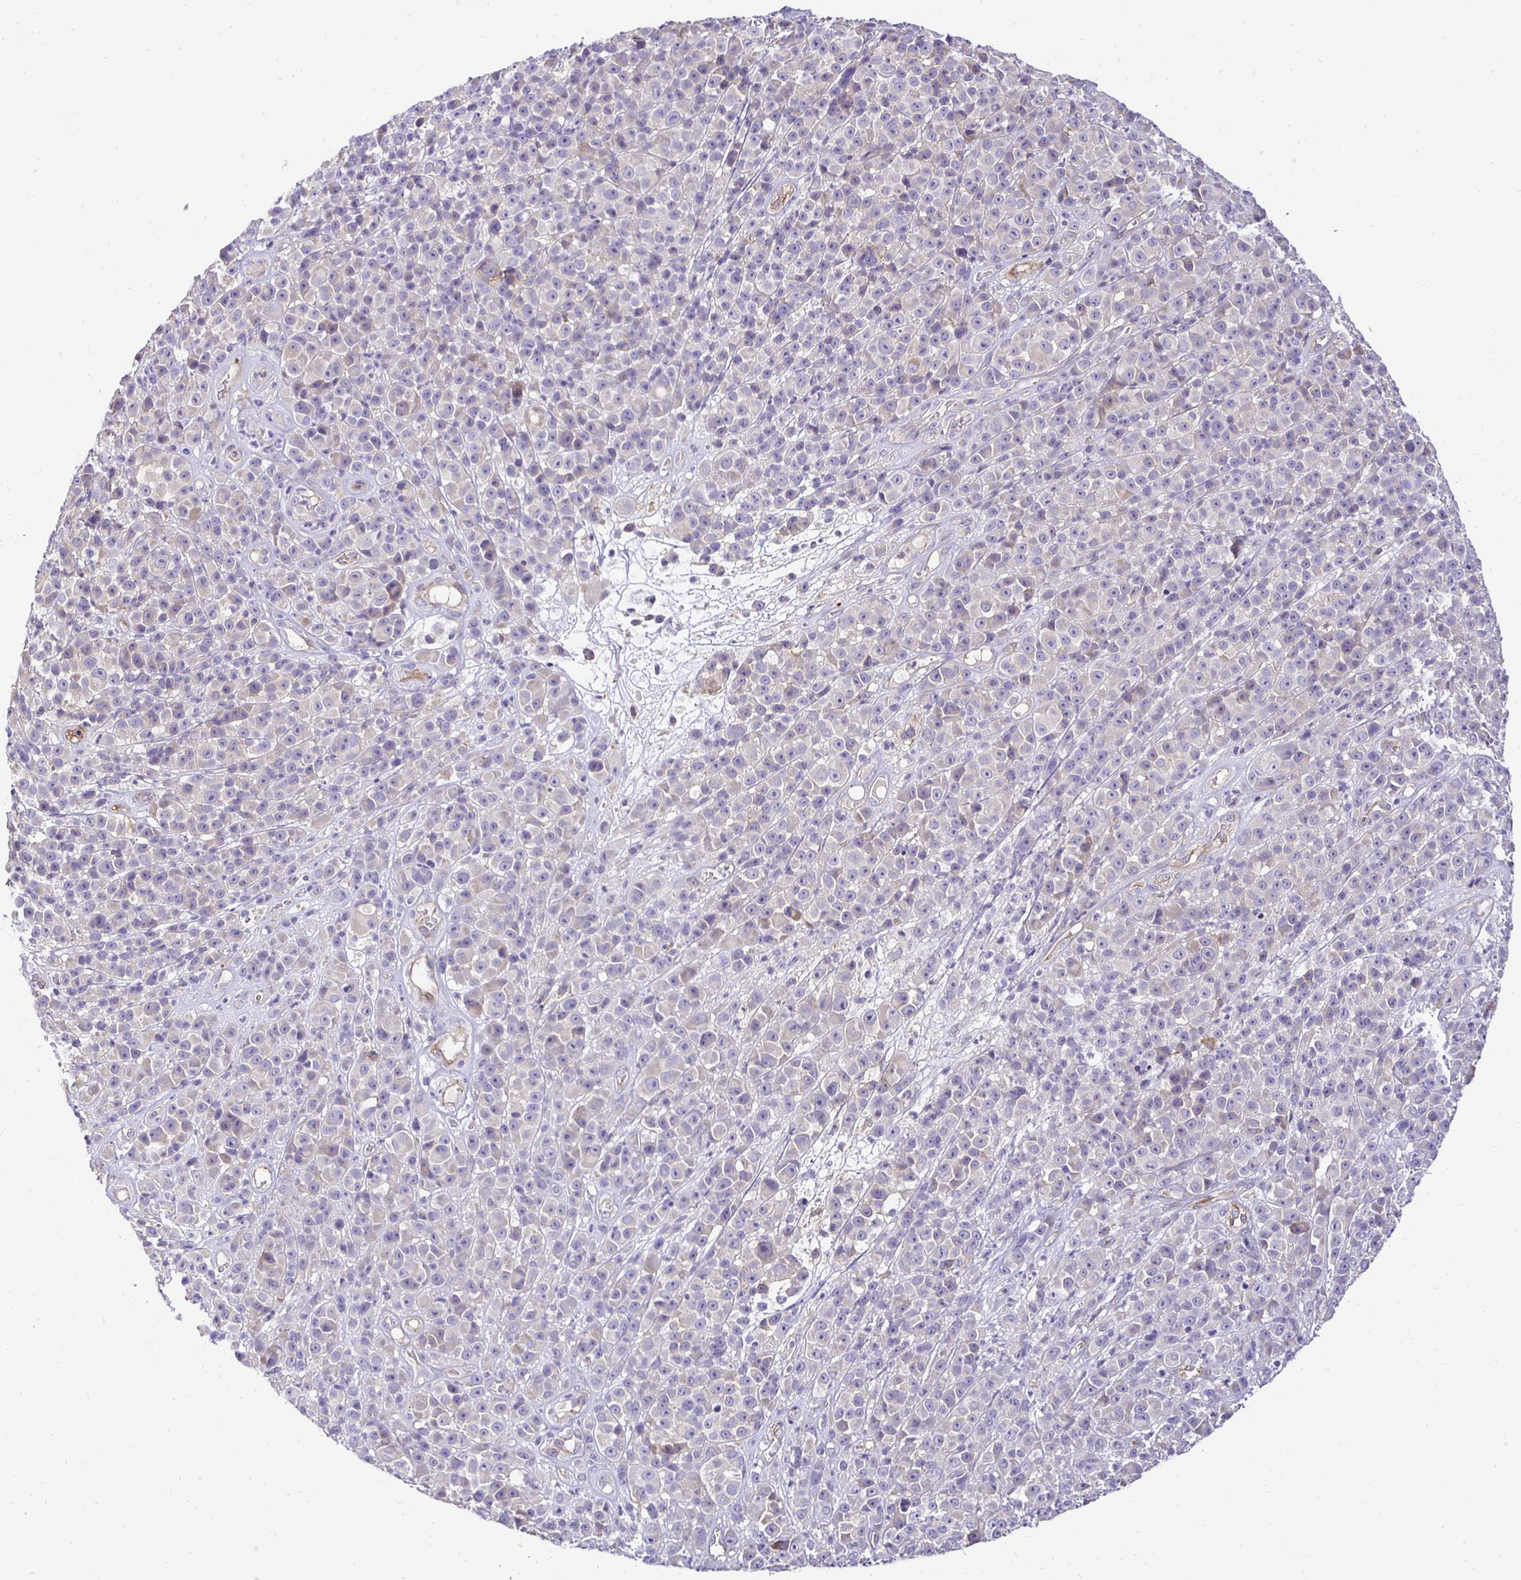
{"staining": {"intensity": "negative", "quantity": "none", "location": "none"}, "tissue": "melanoma", "cell_type": "Tumor cells", "image_type": "cancer", "snomed": [{"axis": "morphology", "description": "Malignant melanoma, NOS"}, {"axis": "topography", "description": "Skin"}, {"axis": "topography", "description": "Skin of back"}], "caption": "An image of human malignant melanoma is negative for staining in tumor cells.", "gene": "SLC9A1", "patient": {"sex": "male", "age": 91}}